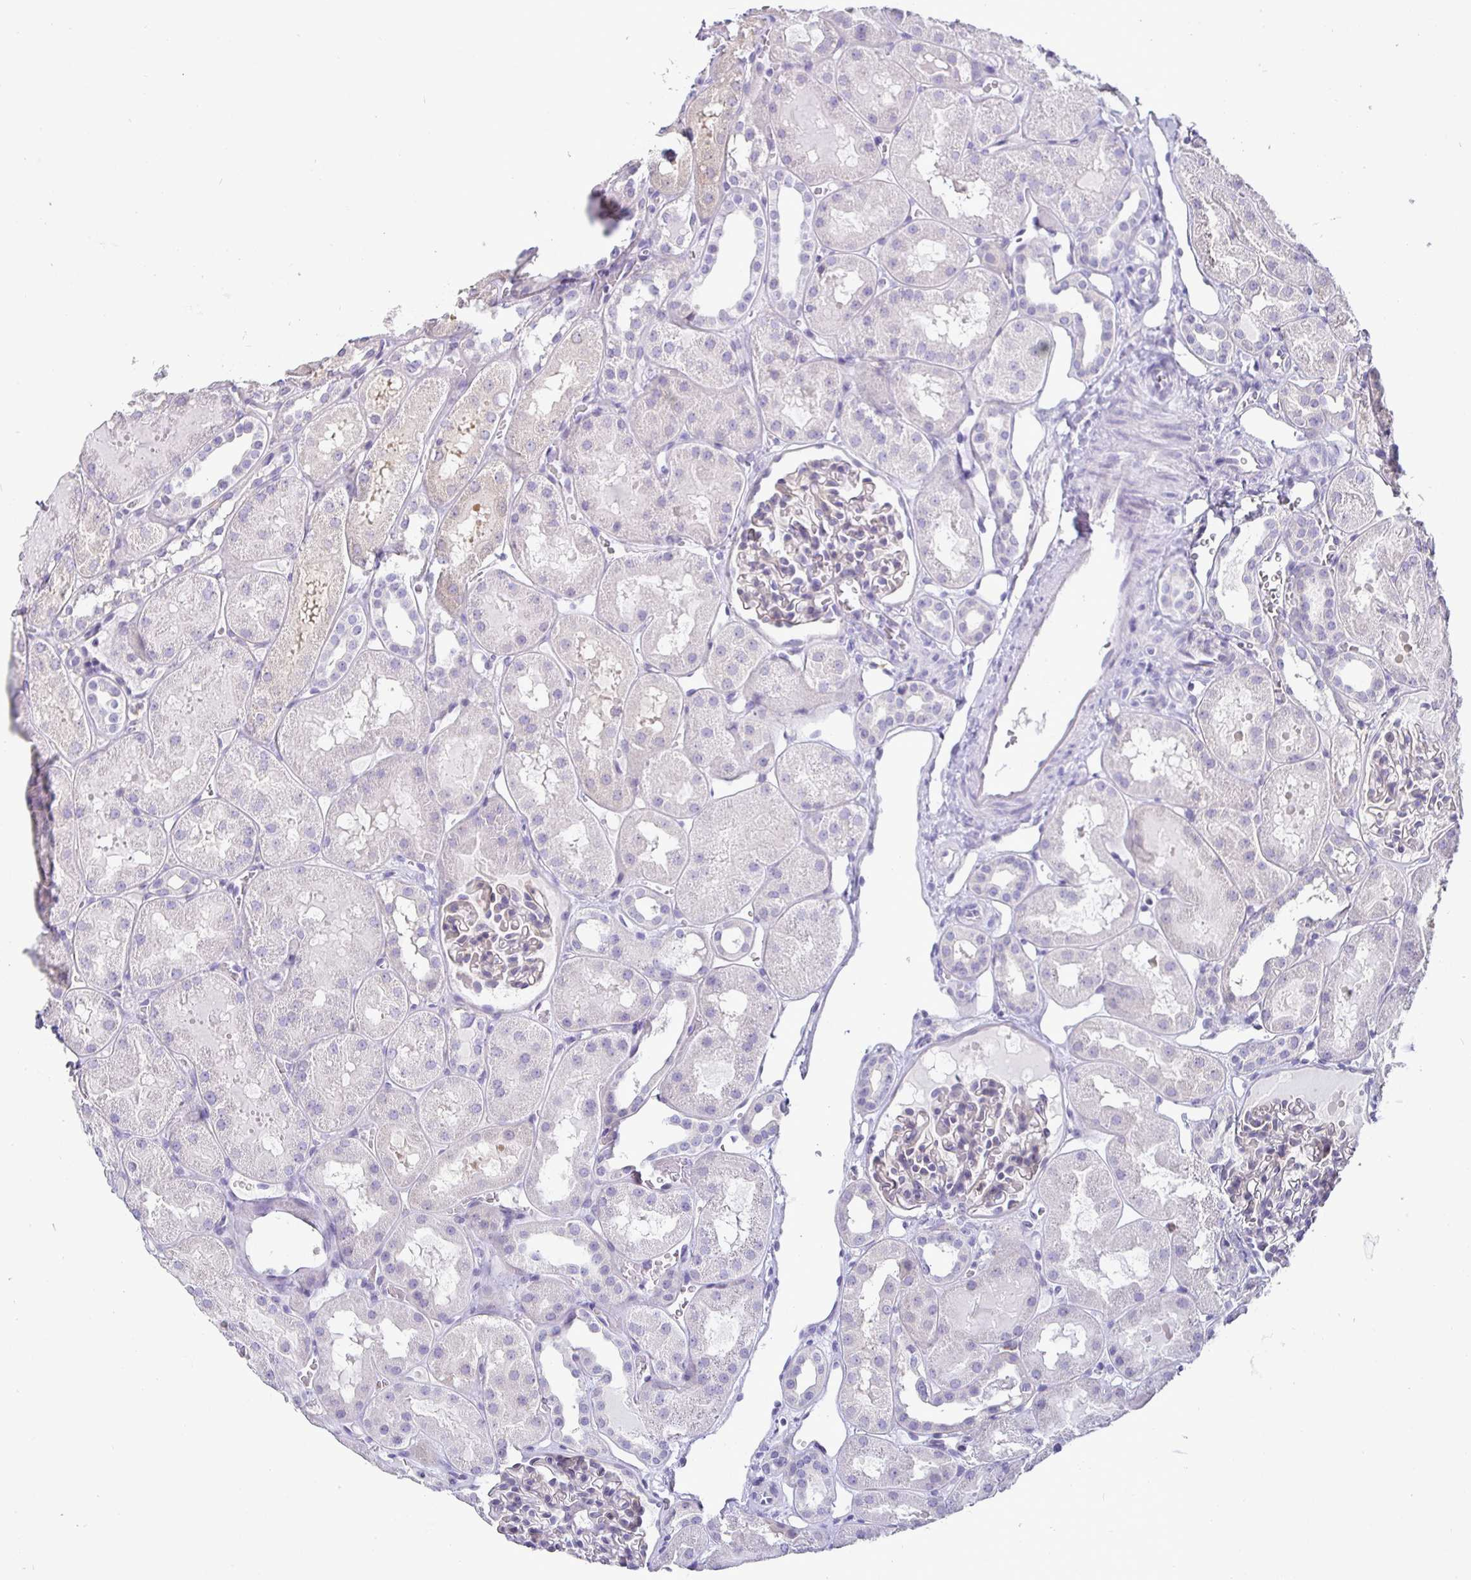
{"staining": {"intensity": "negative", "quantity": "none", "location": "none"}, "tissue": "kidney", "cell_type": "Cells in glomeruli", "image_type": "normal", "snomed": [{"axis": "morphology", "description": "Normal tissue, NOS"}, {"axis": "topography", "description": "Kidney"}, {"axis": "topography", "description": "Urinary bladder"}], "caption": "High power microscopy micrograph of an immunohistochemistry photomicrograph of normal kidney, revealing no significant positivity in cells in glomeruli.", "gene": "SIRPA", "patient": {"sex": "male", "age": 16}}